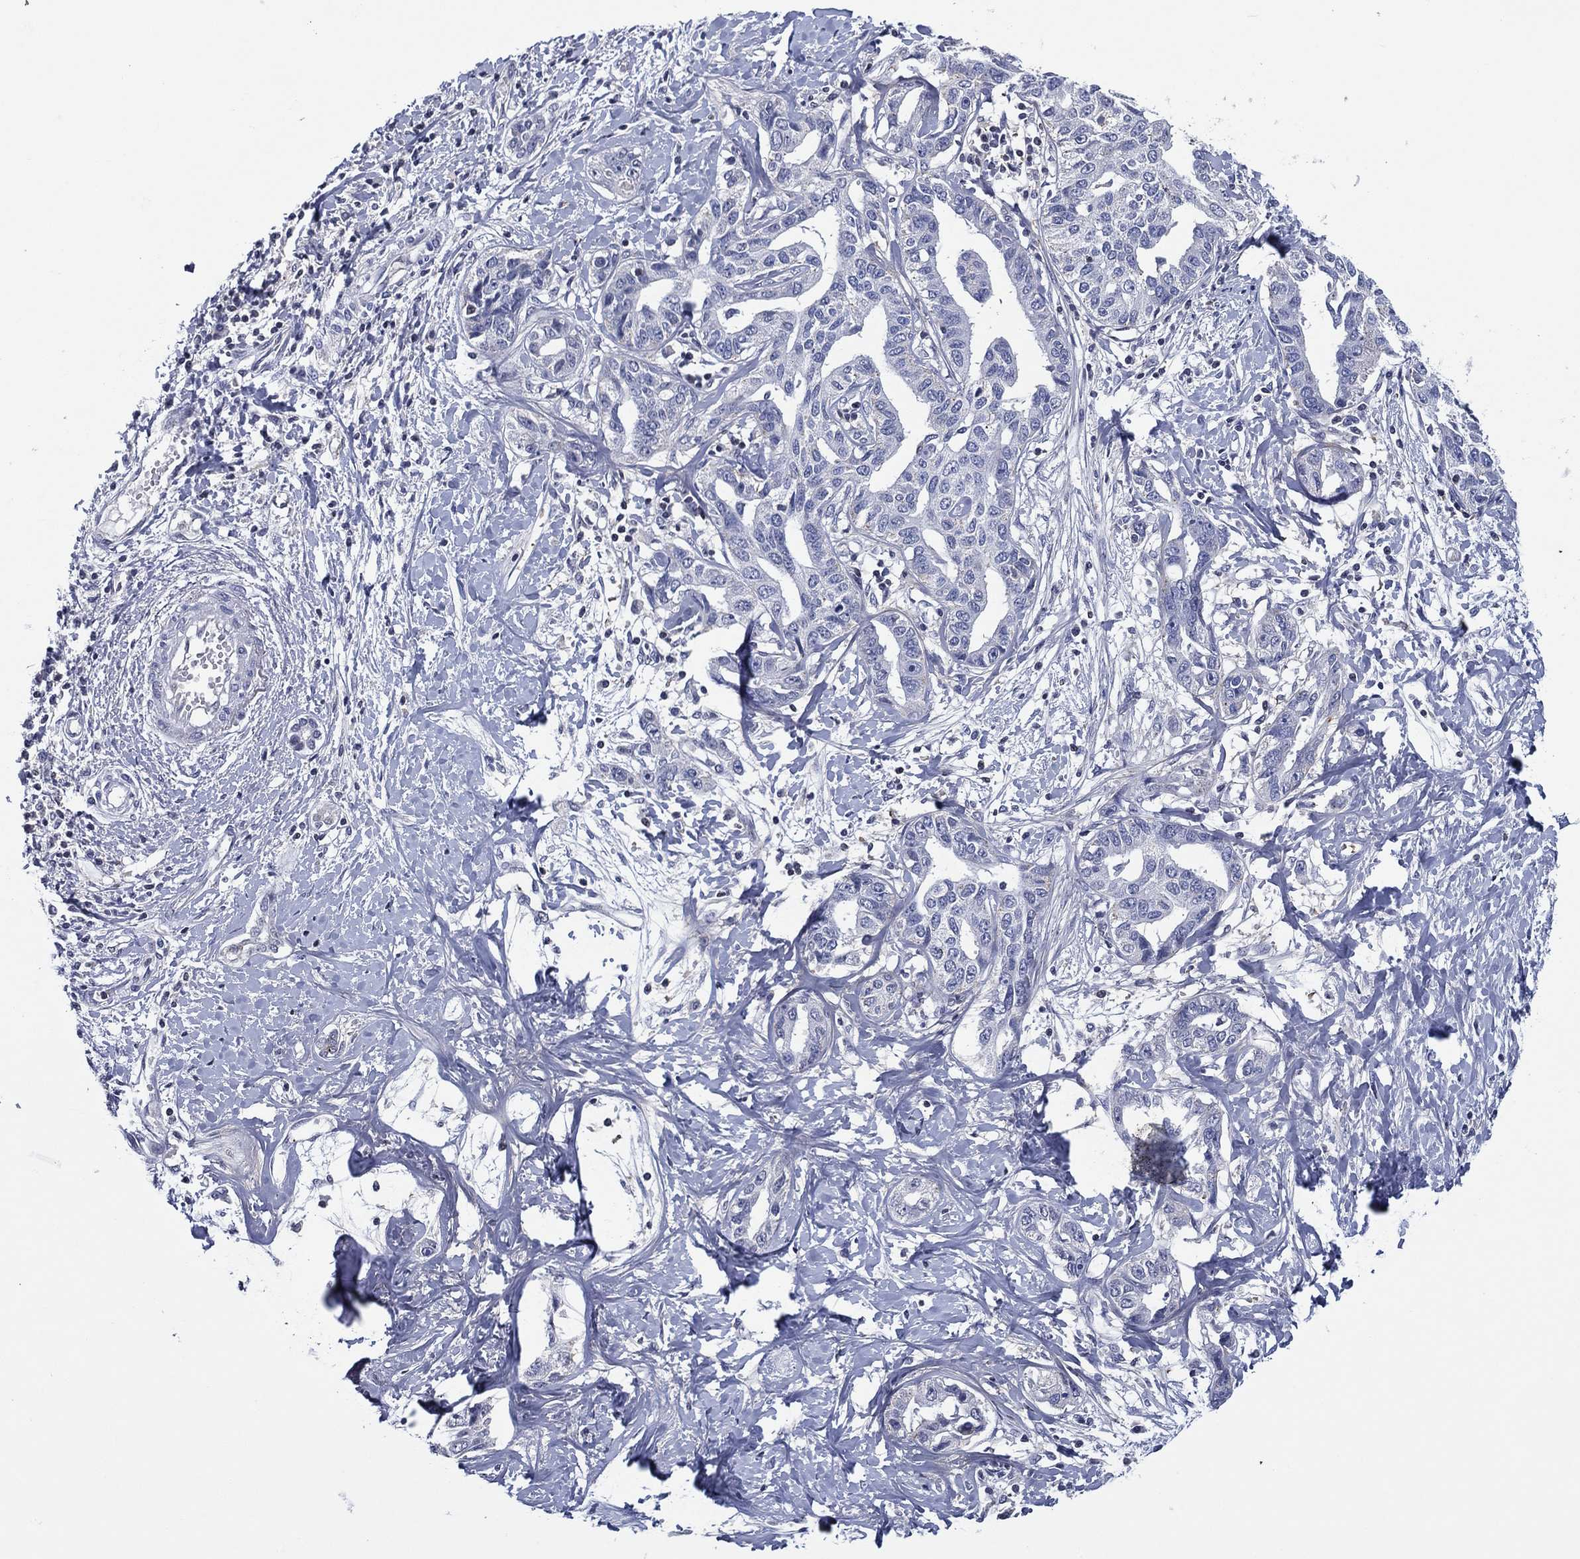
{"staining": {"intensity": "negative", "quantity": "none", "location": "none"}, "tissue": "liver cancer", "cell_type": "Tumor cells", "image_type": "cancer", "snomed": [{"axis": "morphology", "description": "Cholangiocarcinoma"}, {"axis": "topography", "description": "Liver"}], "caption": "This is an IHC micrograph of liver cancer (cholangiocarcinoma). There is no staining in tumor cells.", "gene": "TRIM31", "patient": {"sex": "male", "age": 59}}